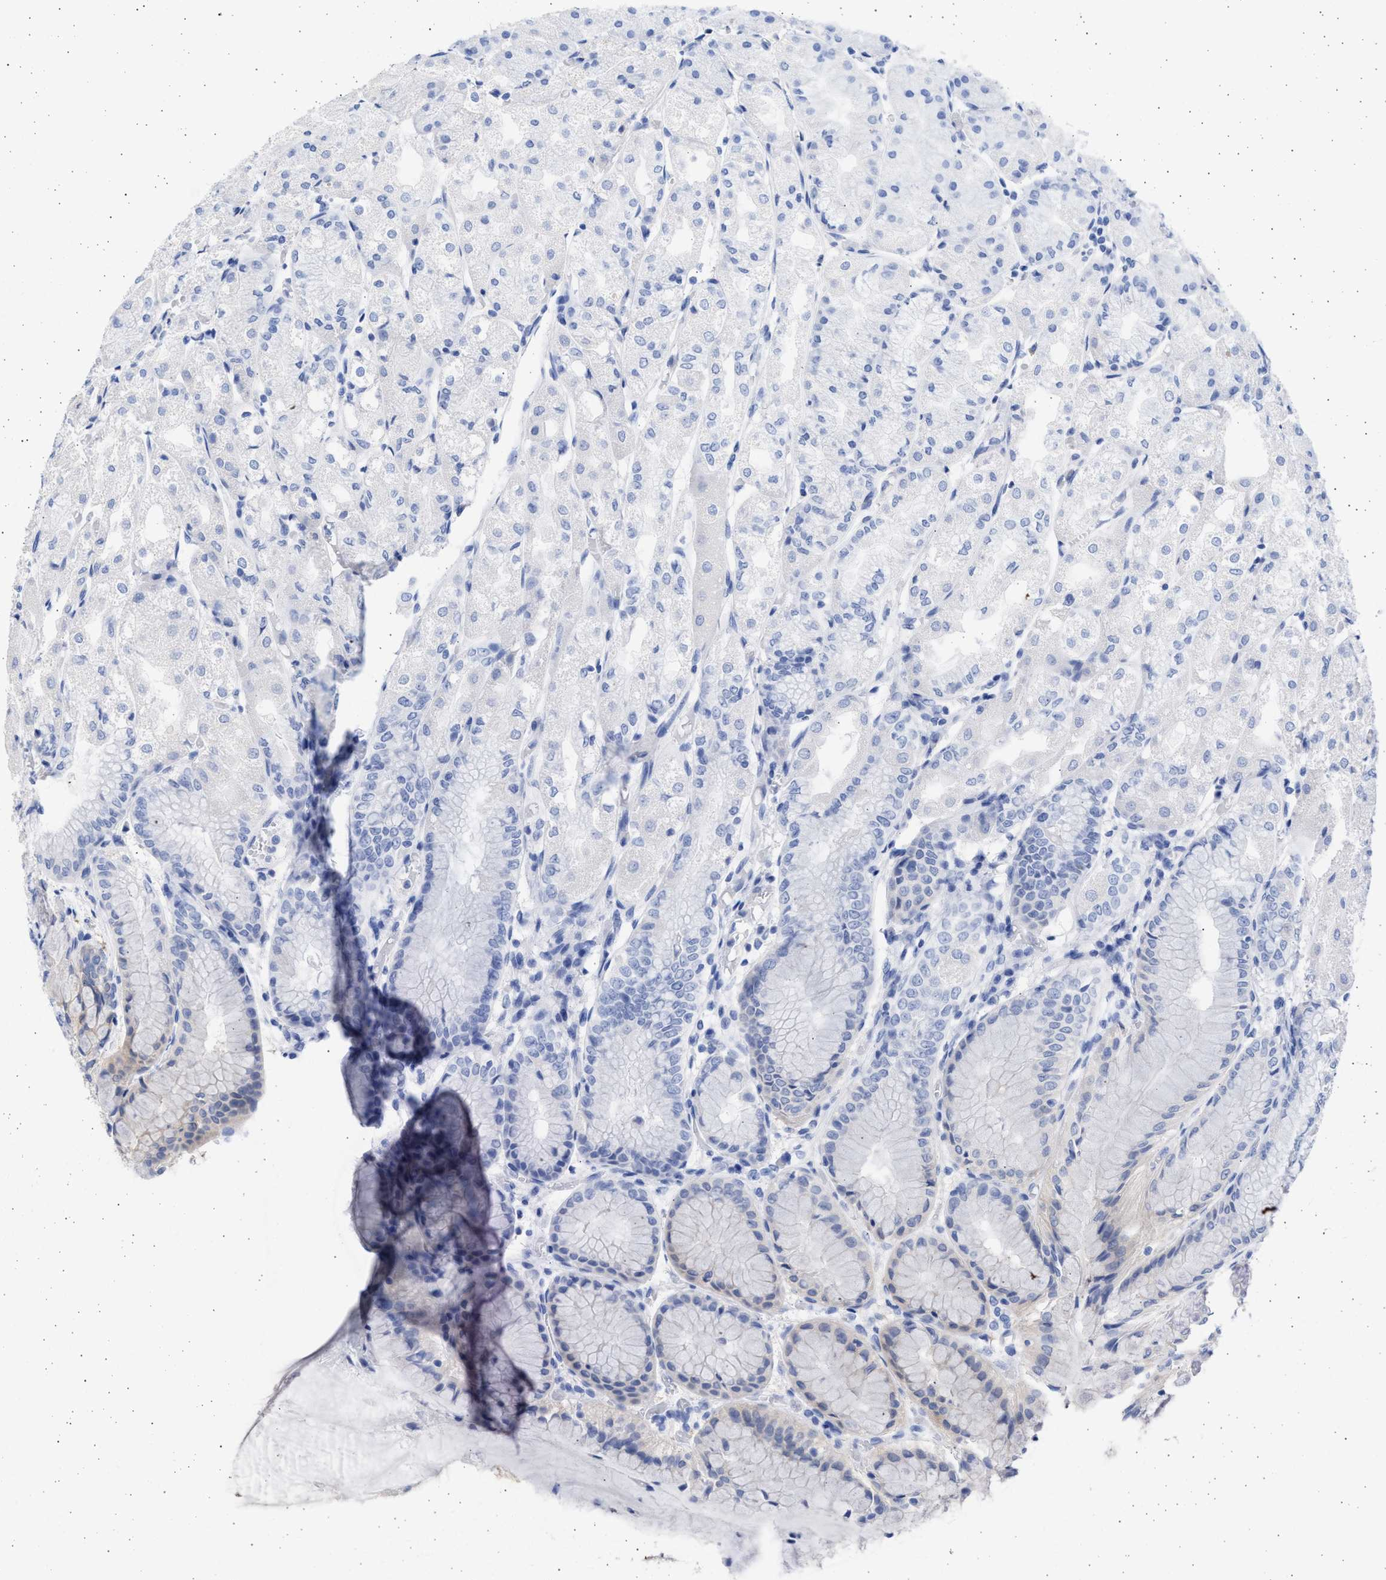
{"staining": {"intensity": "negative", "quantity": "none", "location": "none"}, "tissue": "stomach", "cell_type": "Glandular cells", "image_type": "normal", "snomed": [{"axis": "morphology", "description": "Normal tissue, NOS"}, {"axis": "topography", "description": "Stomach, upper"}], "caption": "Glandular cells are negative for brown protein staining in benign stomach. Nuclei are stained in blue.", "gene": "ALDOC", "patient": {"sex": "male", "age": 72}}